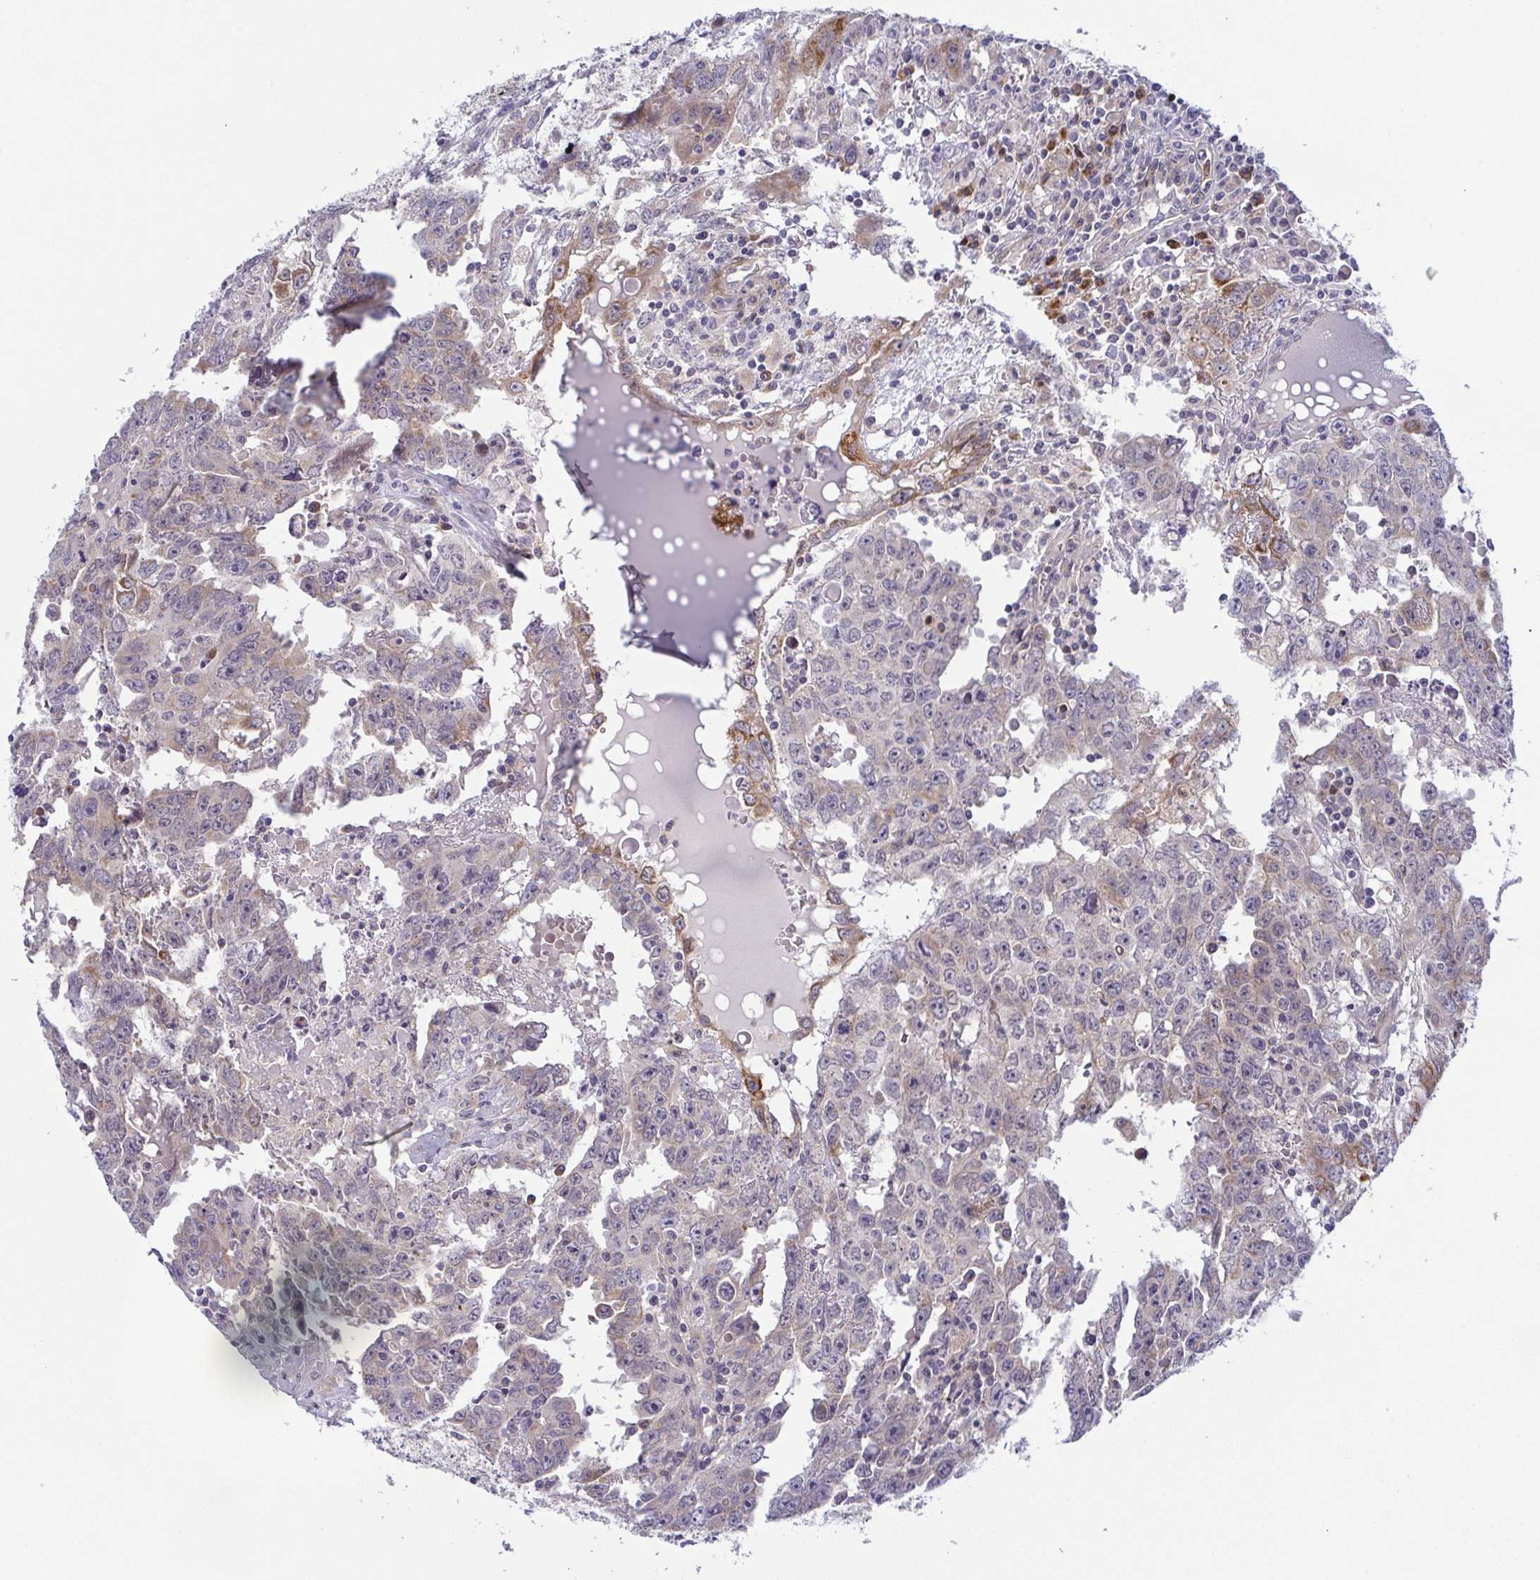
{"staining": {"intensity": "moderate", "quantity": "<25%", "location": "cytoplasmic/membranous"}, "tissue": "testis cancer", "cell_type": "Tumor cells", "image_type": "cancer", "snomed": [{"axis": "morphology", "description": "Carcinoma, Embryonal, NOS"}, {"axis": "topography", "description": "Testis"}], "caption": "The micrograph demonstrates a brown stain indicating the presence of a protein in the cytoplasmic/membranous of tumor cells in testis cancer. Nuclei are stained in blue.", "gene": "BCL2L1", "patient": {"sex": "male", "age": 22}}